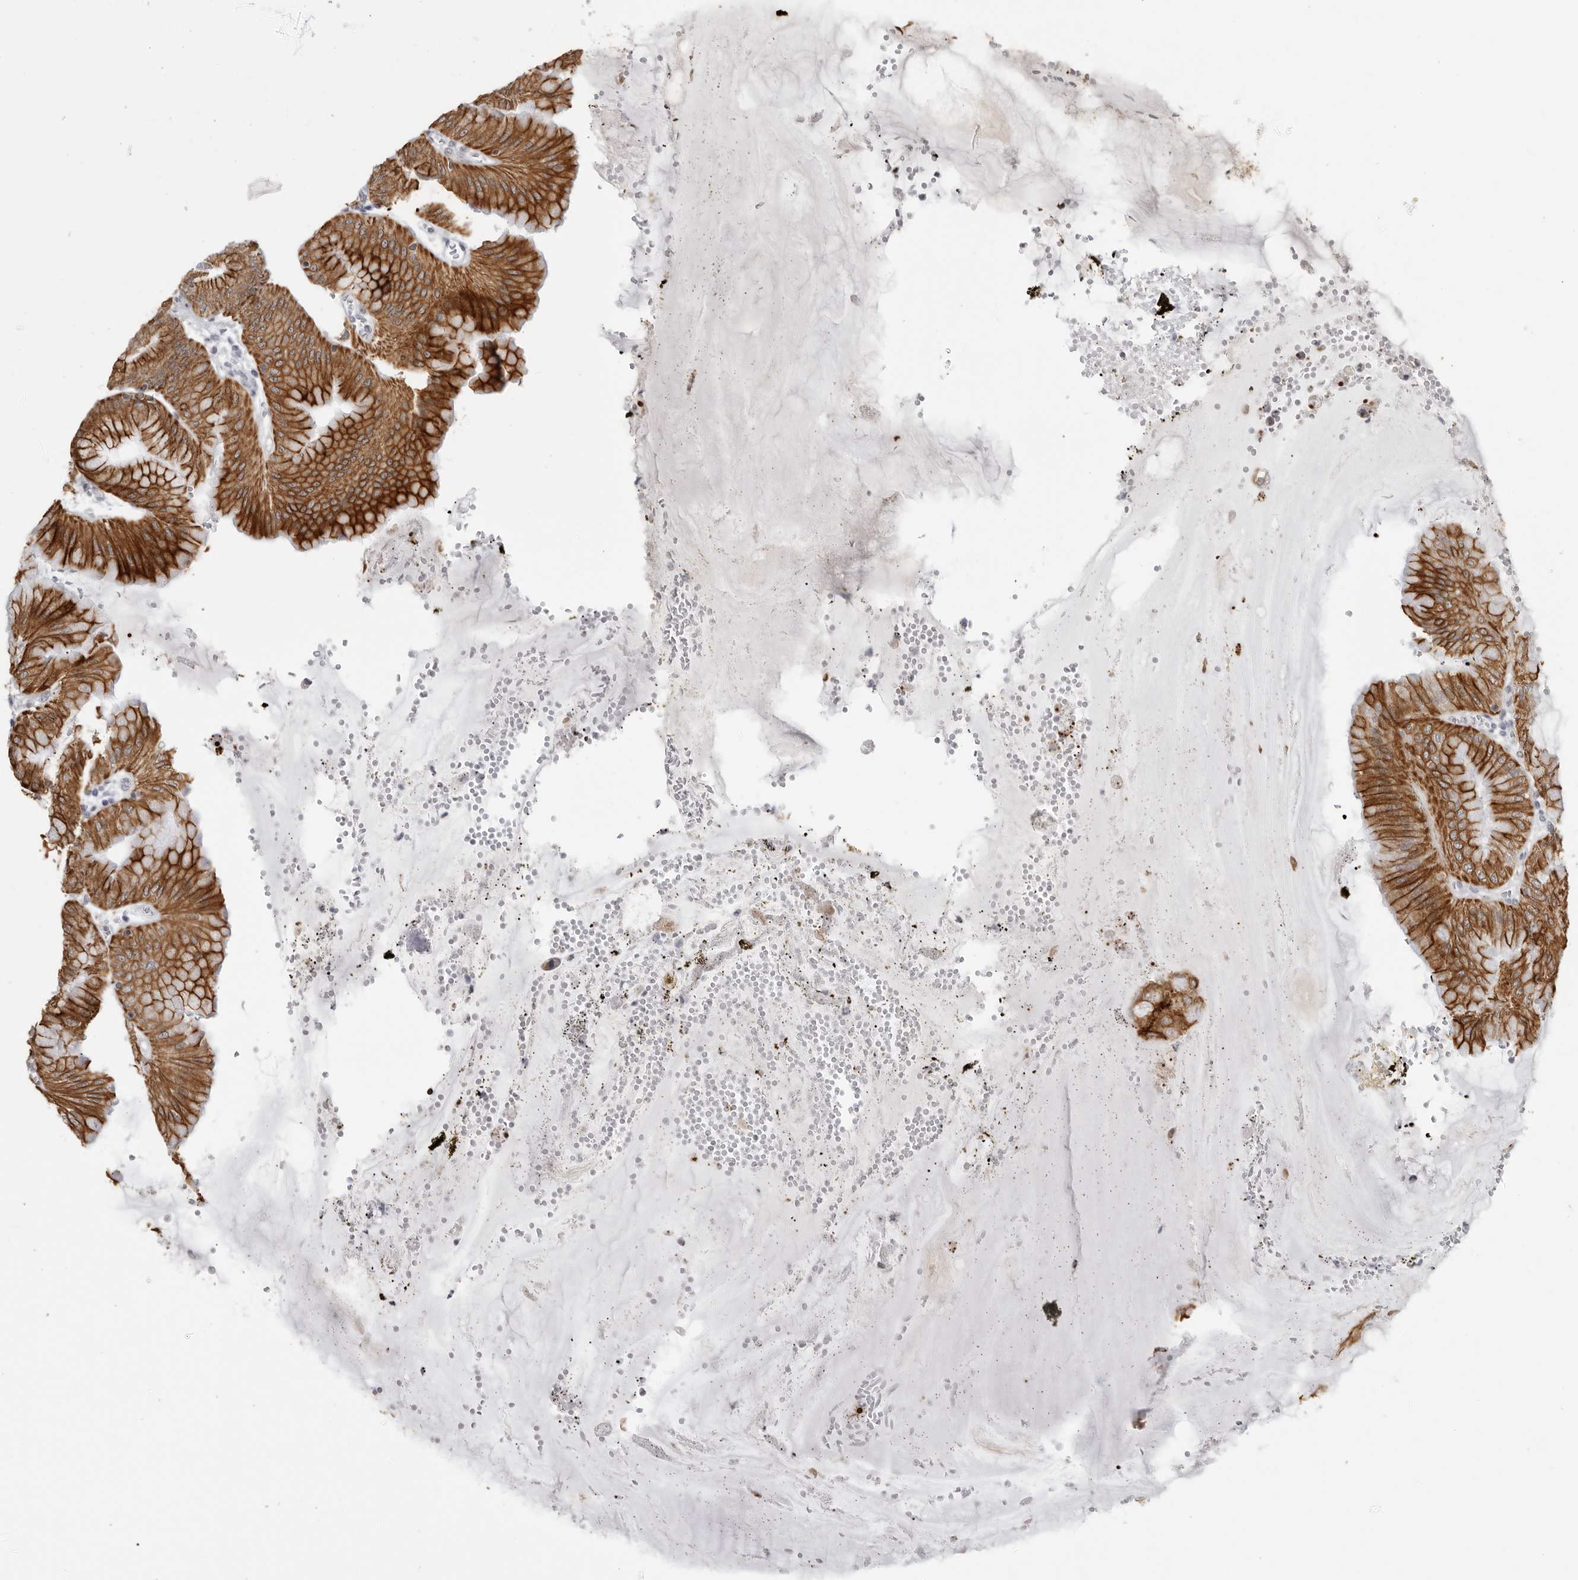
{"staining": {"intensity": "strong", "quantity": ">75%", "location": "cytoplasmic/membranous"}, "tissue": "stomach", "cell_type": "Glandular cells", "image_type": "normal", "snomed": [{"axis": "morphology", "description": "Normal tissue, NOS"}, {"axis": "topography", "description": "Stomach, lower"}], "caption": "A high-resolution photomicrograph shows IHC staining of unremarkable stomach, which reveals strong cytoplasmic/membranous expression in about >75% of glandular cells. (DAB (3,3'-diaminobenzidine) = brown stain, brightfield microscopy at high magnification).", "gene": "SERPINF2", "patient": {"sex": "male", "age": 71}}